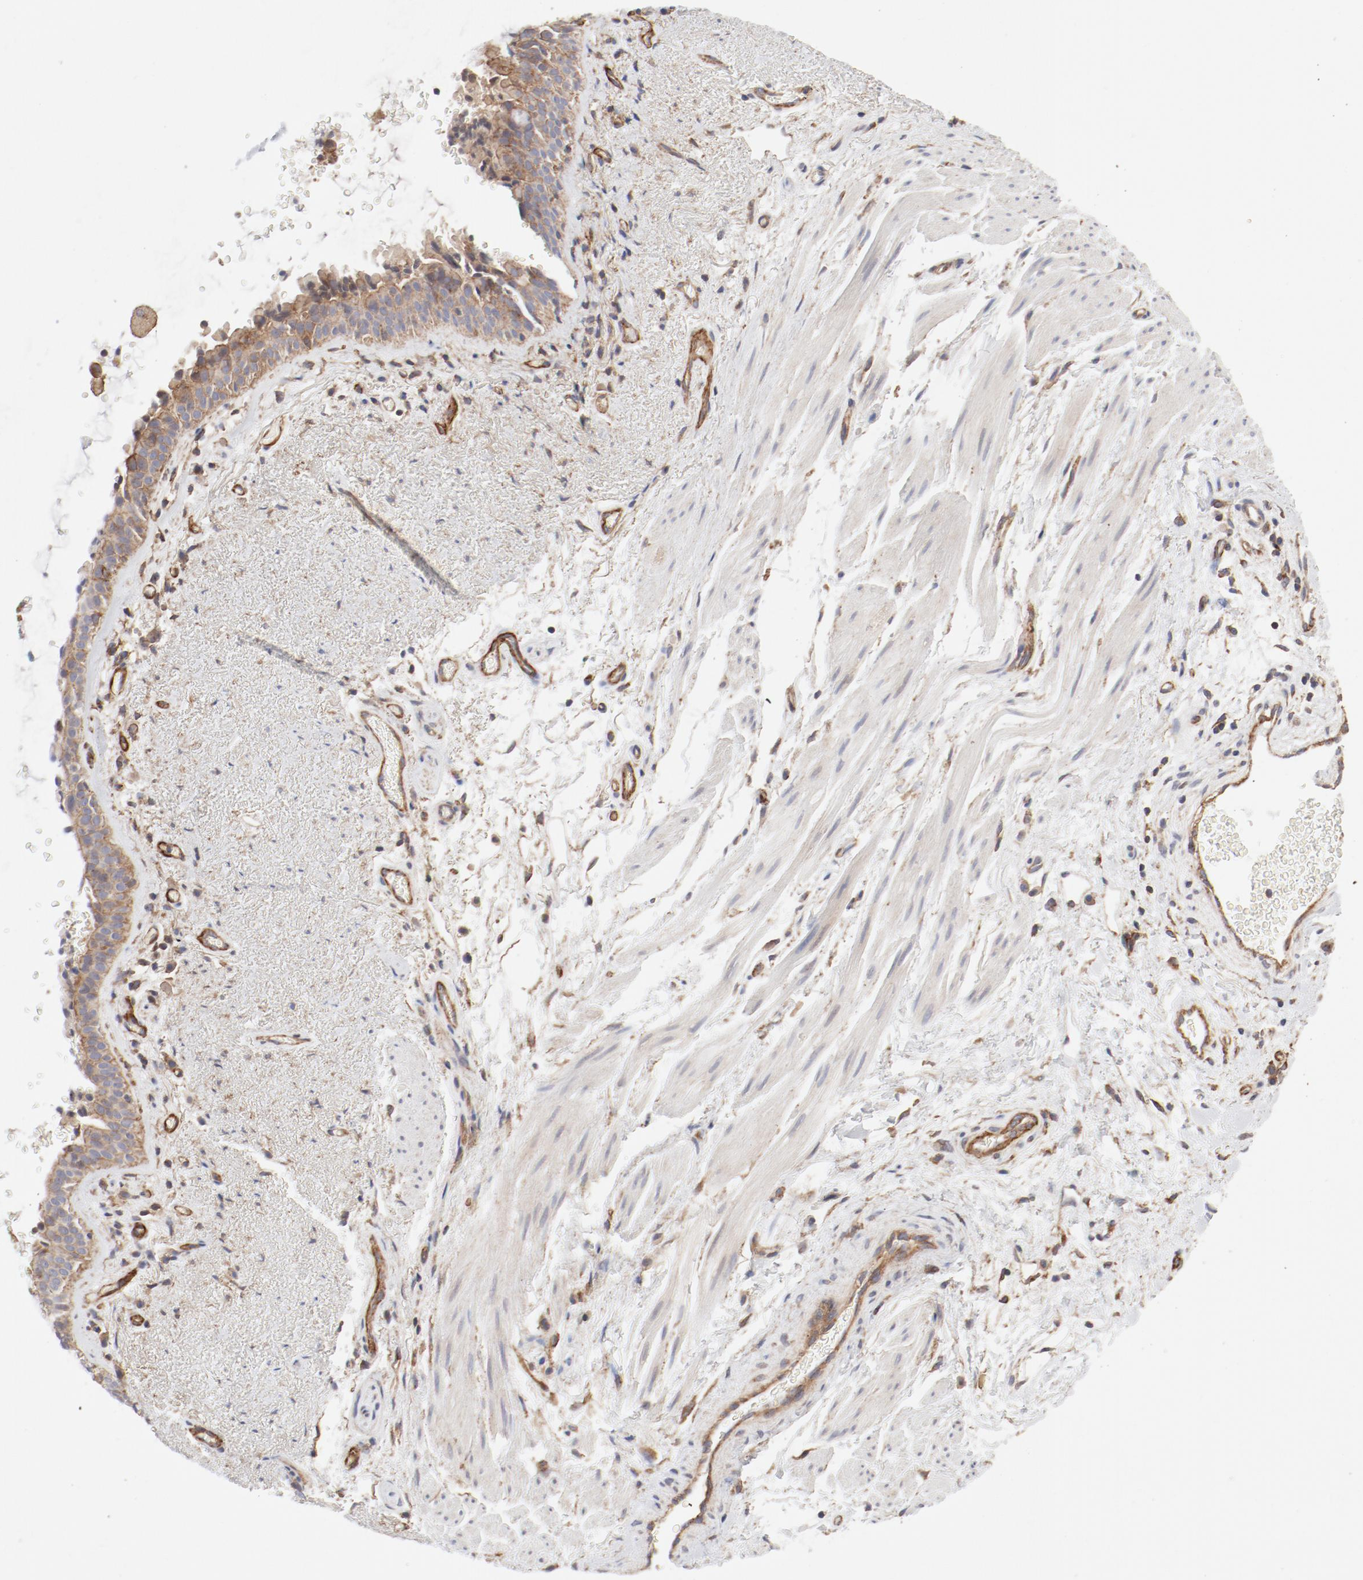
{"staining": {"intensity": "moderate", "quantity": ">75%", "location": "cytoplasmic/membranous"}, "tissue": "bronchus", "cell_type": "Respiratory epithelial cells", "image_type": "normal", "snomed": [{"axis": "morphology", "description": "Normal tissue, NOS"}, {"axis": "topography", "description": "Bronchus"}], "caption": "High-power microscopy captured an IHC image of unremarkable bronchus, revealing moderate cytoplasmic/membranous positivity in approximately >75% of respiratory epithelial cells.", "gene": "AP2A1", "patient": {"sex": "female", "age": 54}}